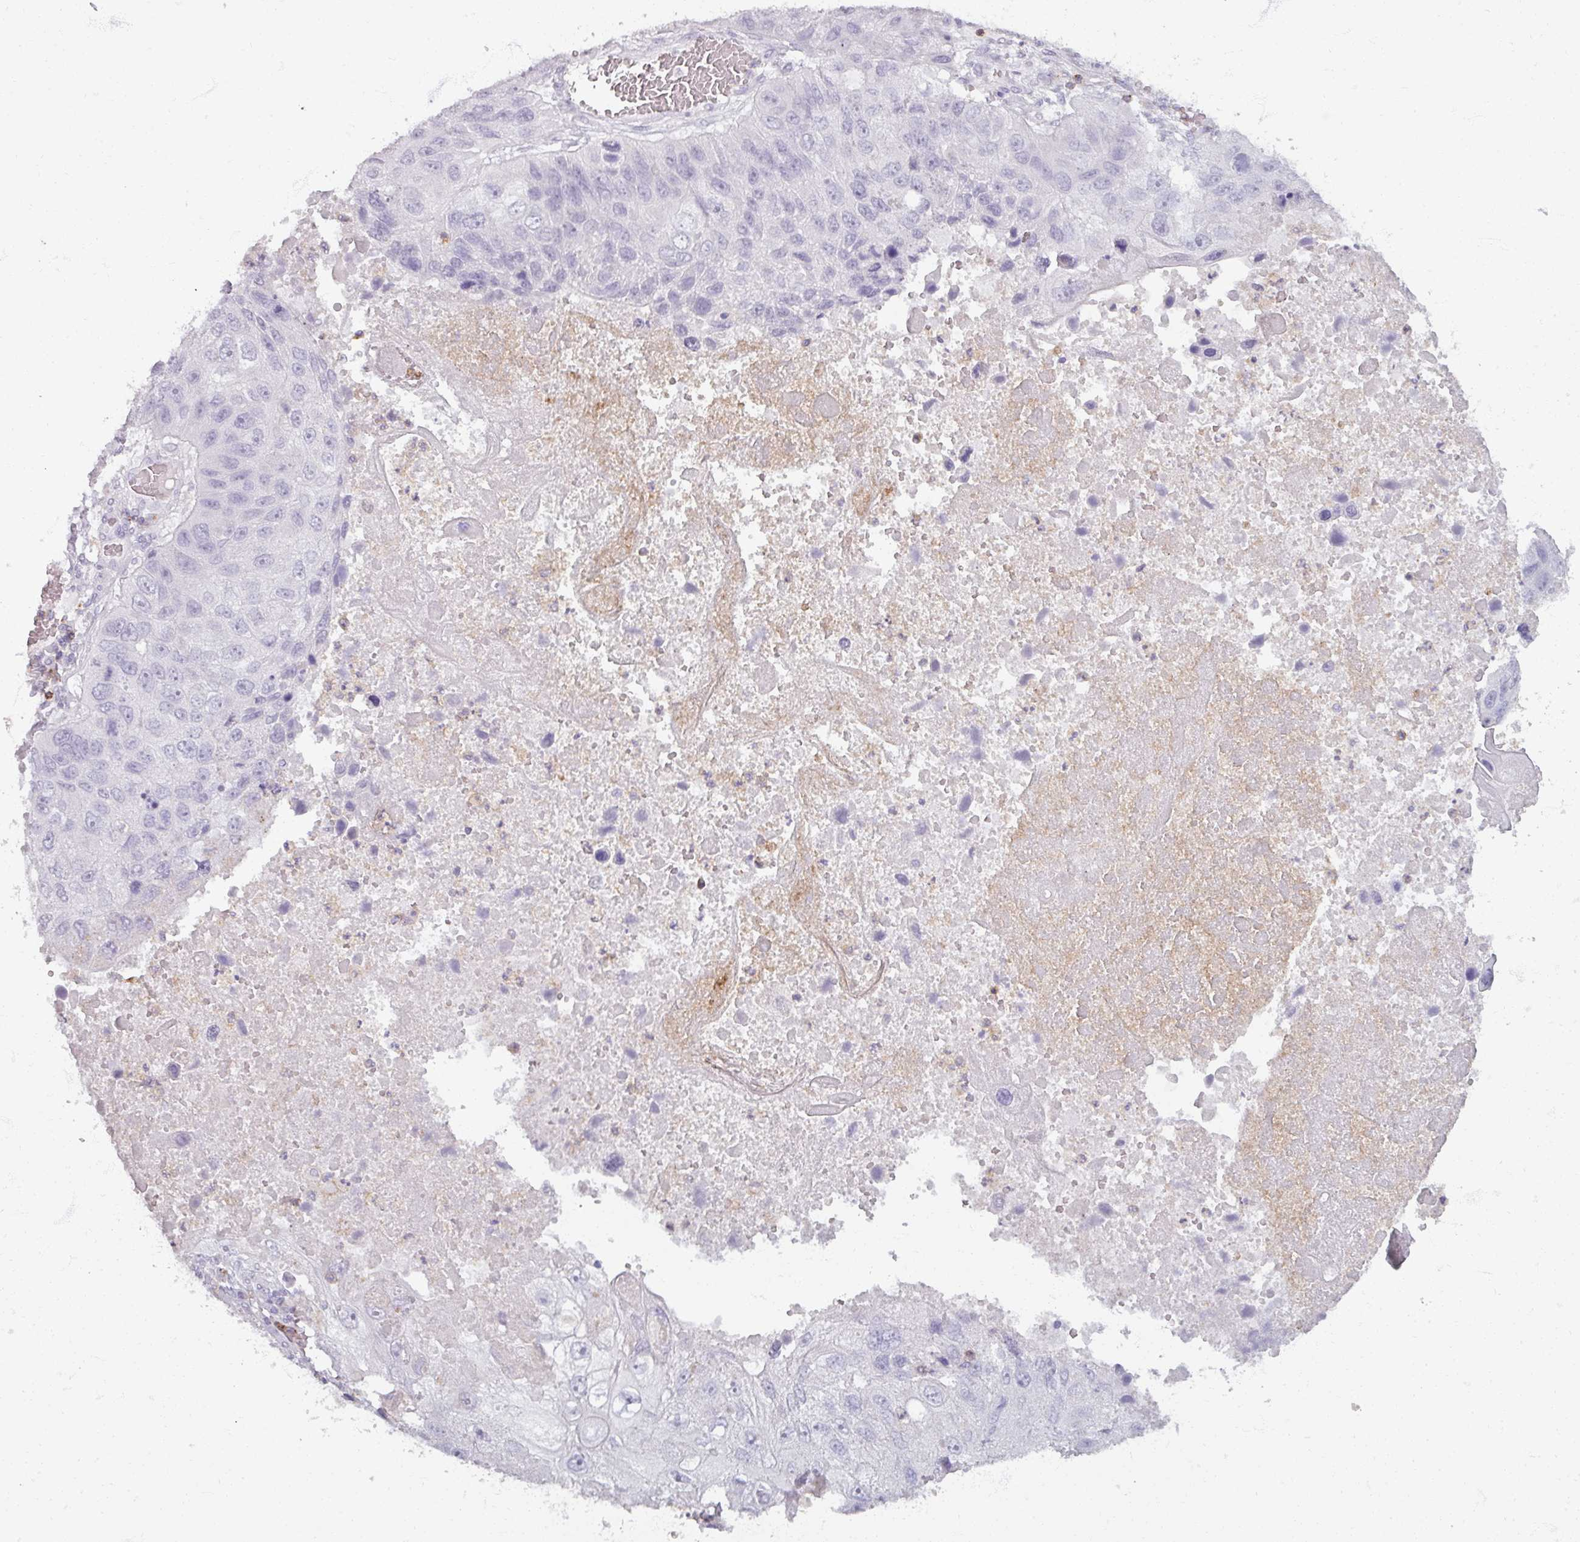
{"staining": {"intensity": "negative", "quantity": "none", "location": "none"}, "tissue": "lung cancer", "cell_type": "Tumor cells", "image_type": "cancer", "snomed": [{"axis": "morphology", "description": "Squamous cell carcinoma, NOS"}, {"axis": "topography", "description": "Lung"}], "caption": "Photomicrograph shows no significant protein positivity in tumor cells of lung cancer.", "gene": "PTPRC", "patient": {"sex": "male", "age": 61}}